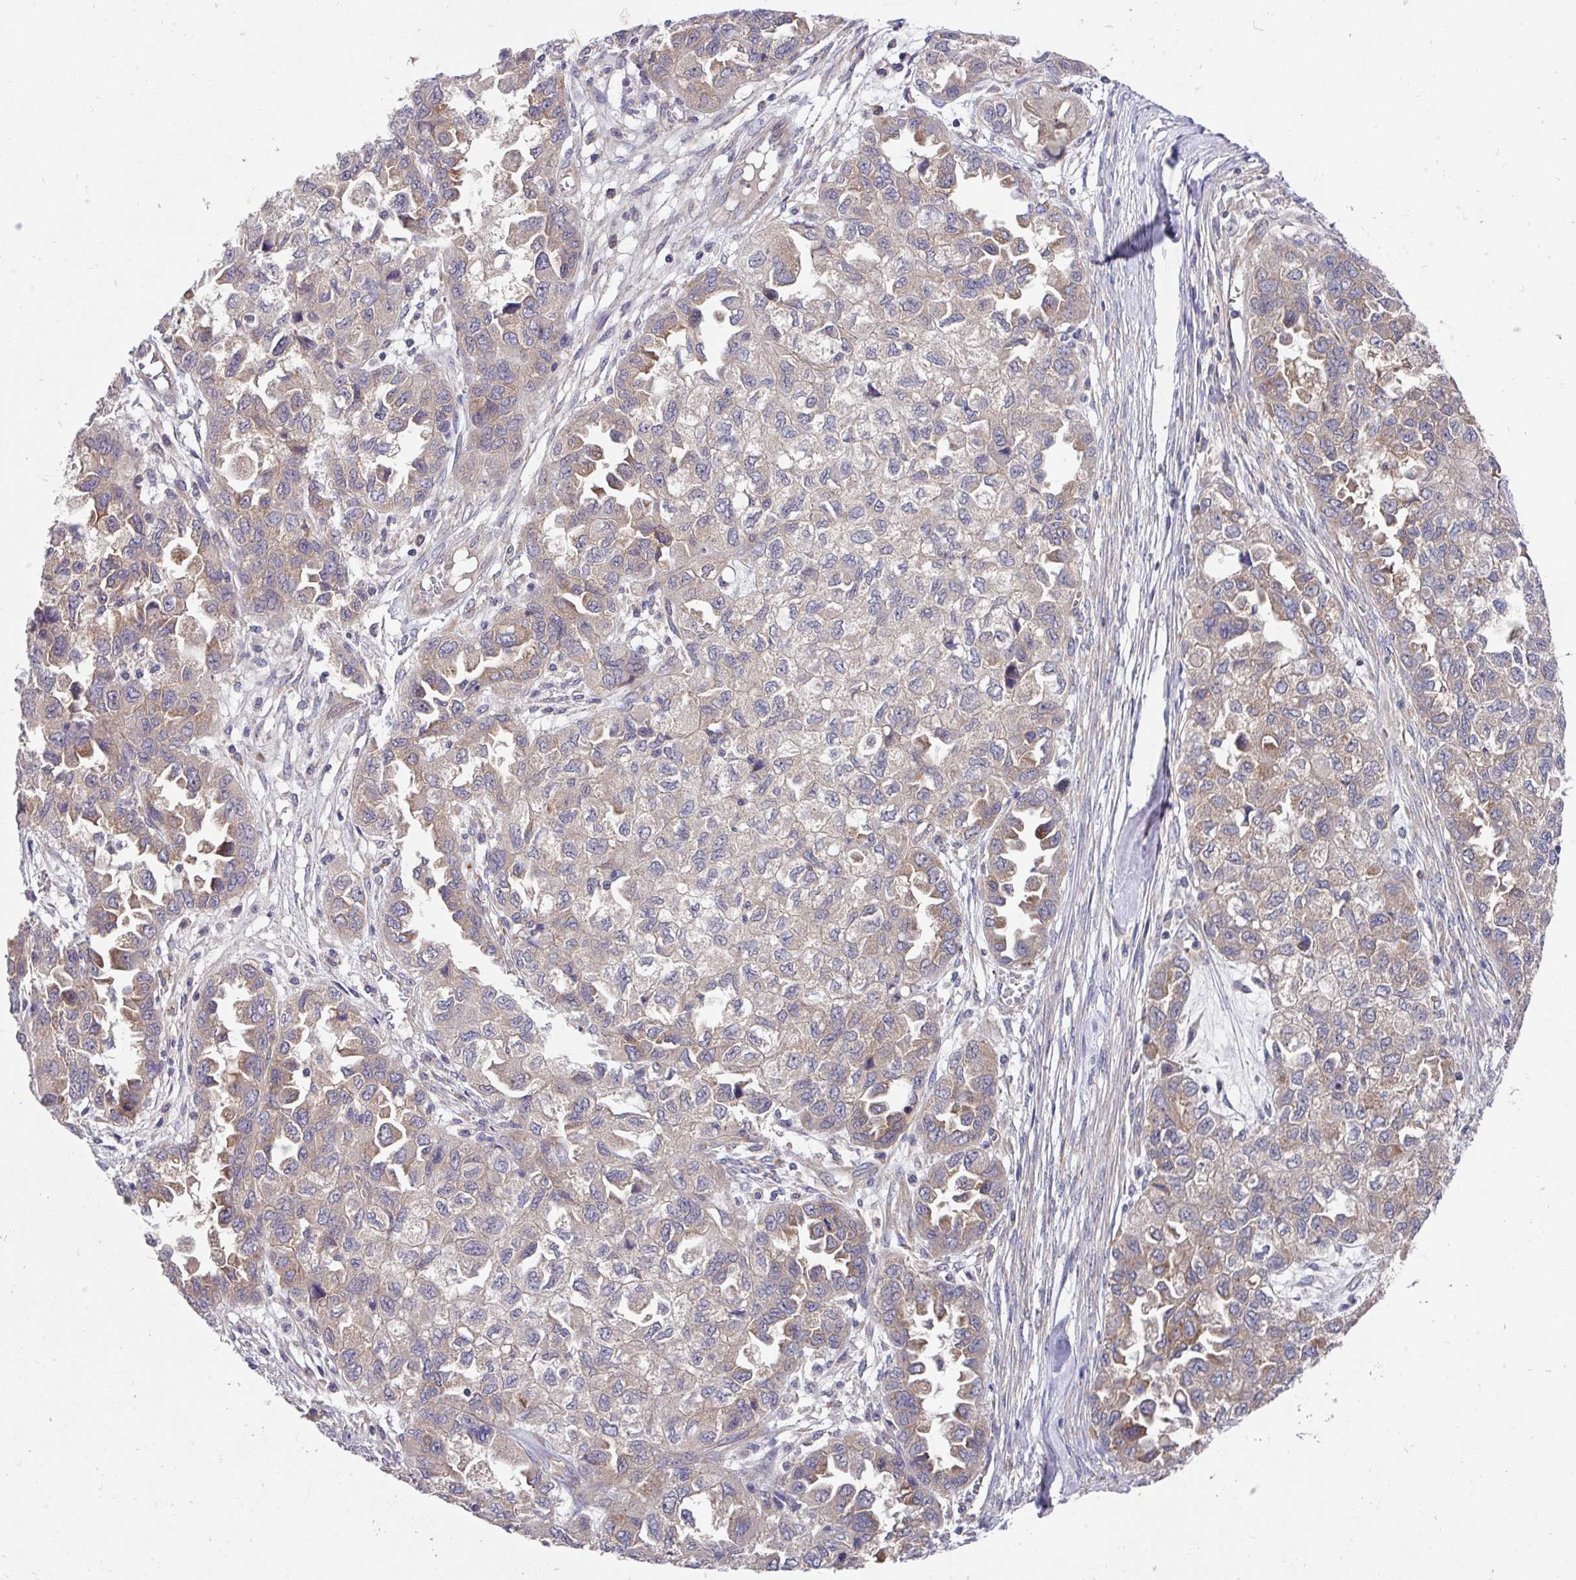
{"staining": {"intensity": "weak", "quantity": "25%-75%", "location": "cytoplasmic/membranous"}, "tissue": "ovarian cancer", "cell_type": "Tumor cells", "image_type": "cancer", "snomed": [{"axis": "morphology", "description": "Cystadenocarcinoma, serous, NOS"}, {"axis": "topography", "description": "Ovary"}], "caption": "Ovarian serous cystadenocarcinoma stained for a protein exhibits weak cytoplasmic/membranous positivity in tumor cells. (DAB IHC with brightfield microscopy, high magnification).", "gene": "EIF4B", "patient": {"sex": "female", "age": 84}}